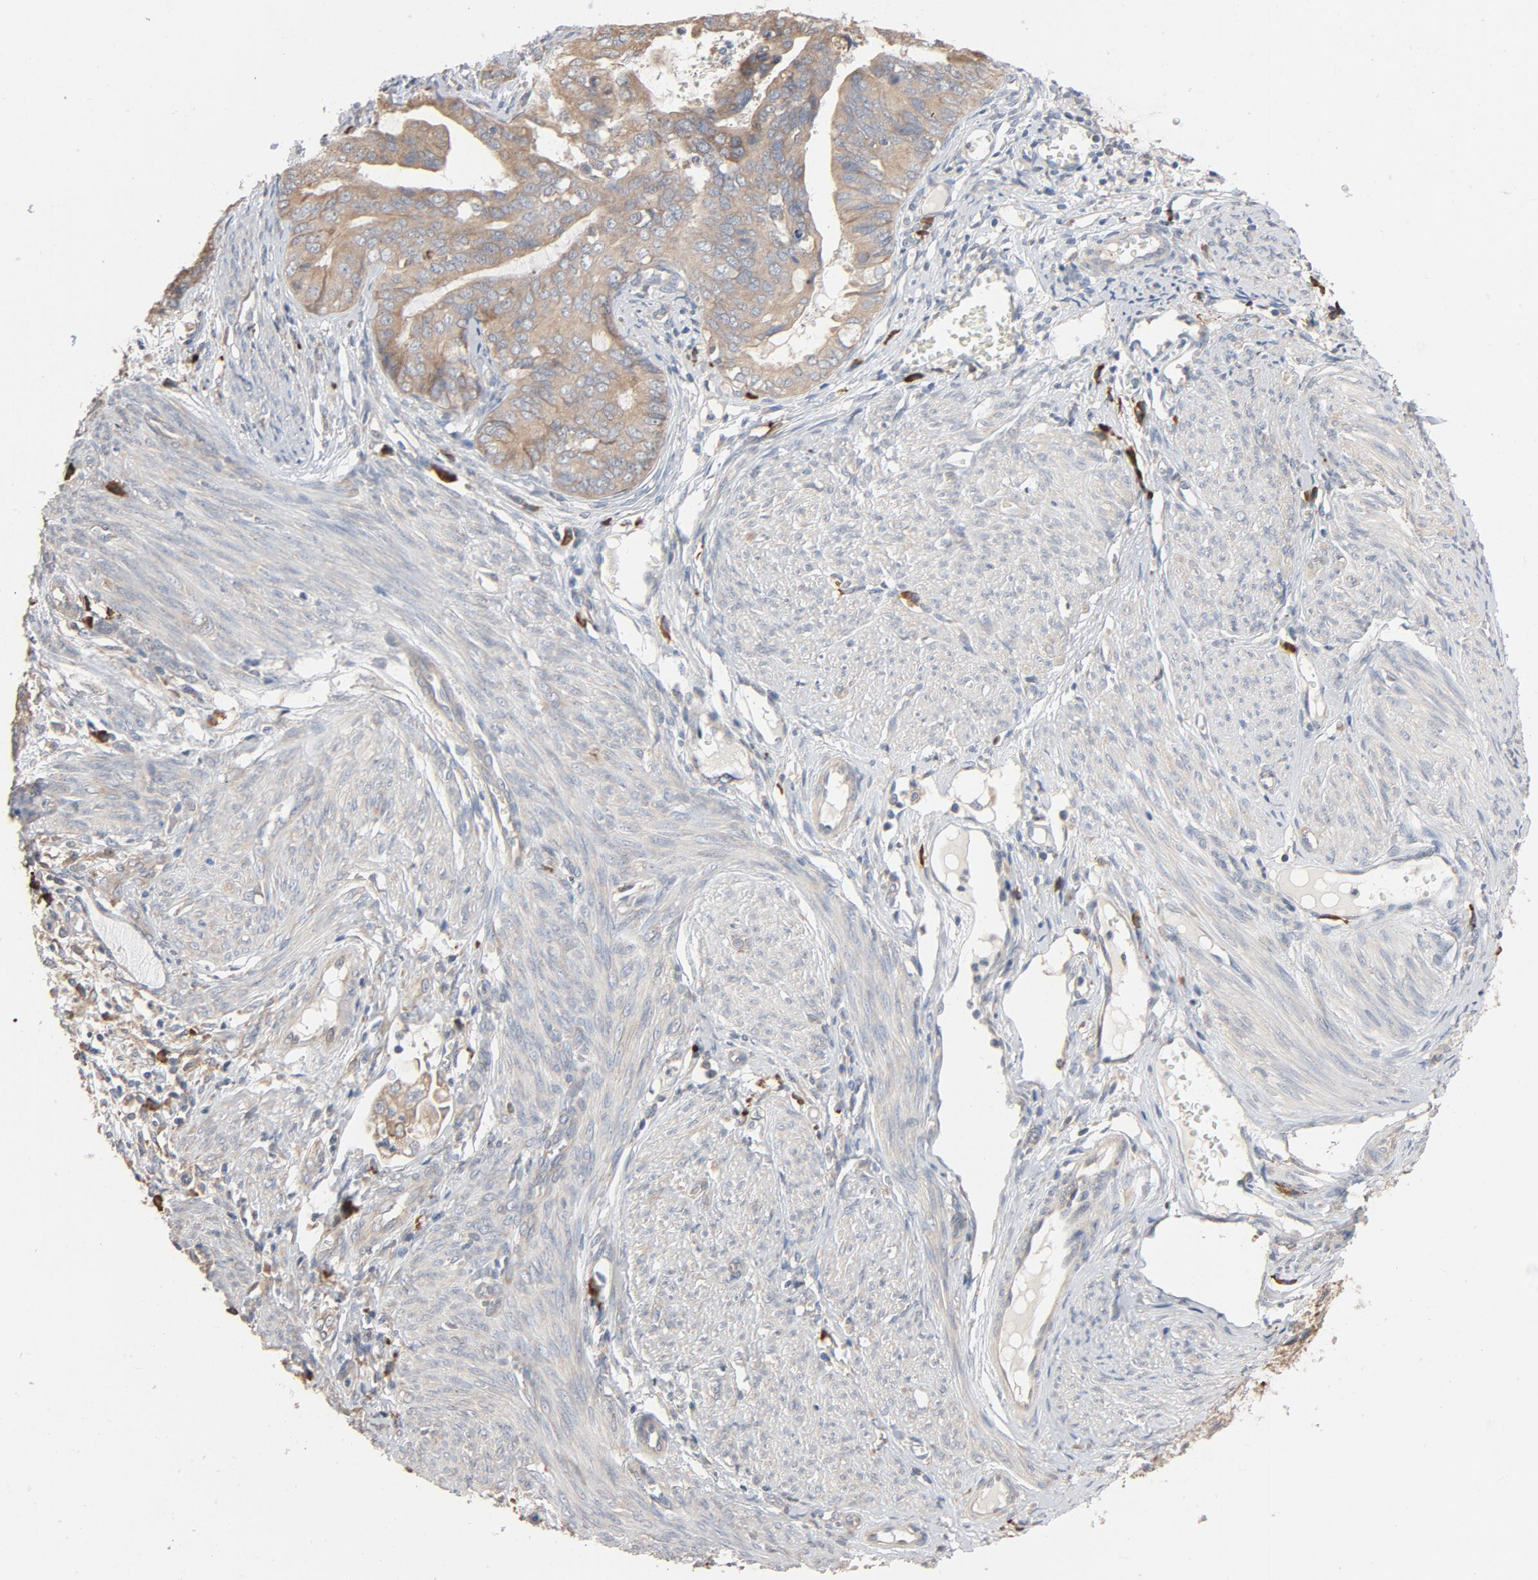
{"staining": {"intensity": "moderate", "quantity": ">75%", "location": "cytoplasmic/membranous"}, "tissue": "endometrial cancer", "cell_type": "Tumor cells", "image_type": "cancer", "snomed": [{"axis": "morphology", "description": "Adenocarcinoma, NOS"}, {"axis": "topography", "description": "Endometrium"}], "caption": "Endometrial cancer (adenocarcinoma) tissue reveals moderate cytoplasmic/membranous staining in approximately >75% of tumor cells (DAB (3,3'-diaminobenzidine) IHC with brightfield microscopy, high magnification).", "gene": "TLR4", "patient": {"sex": "female", "age": 75}}